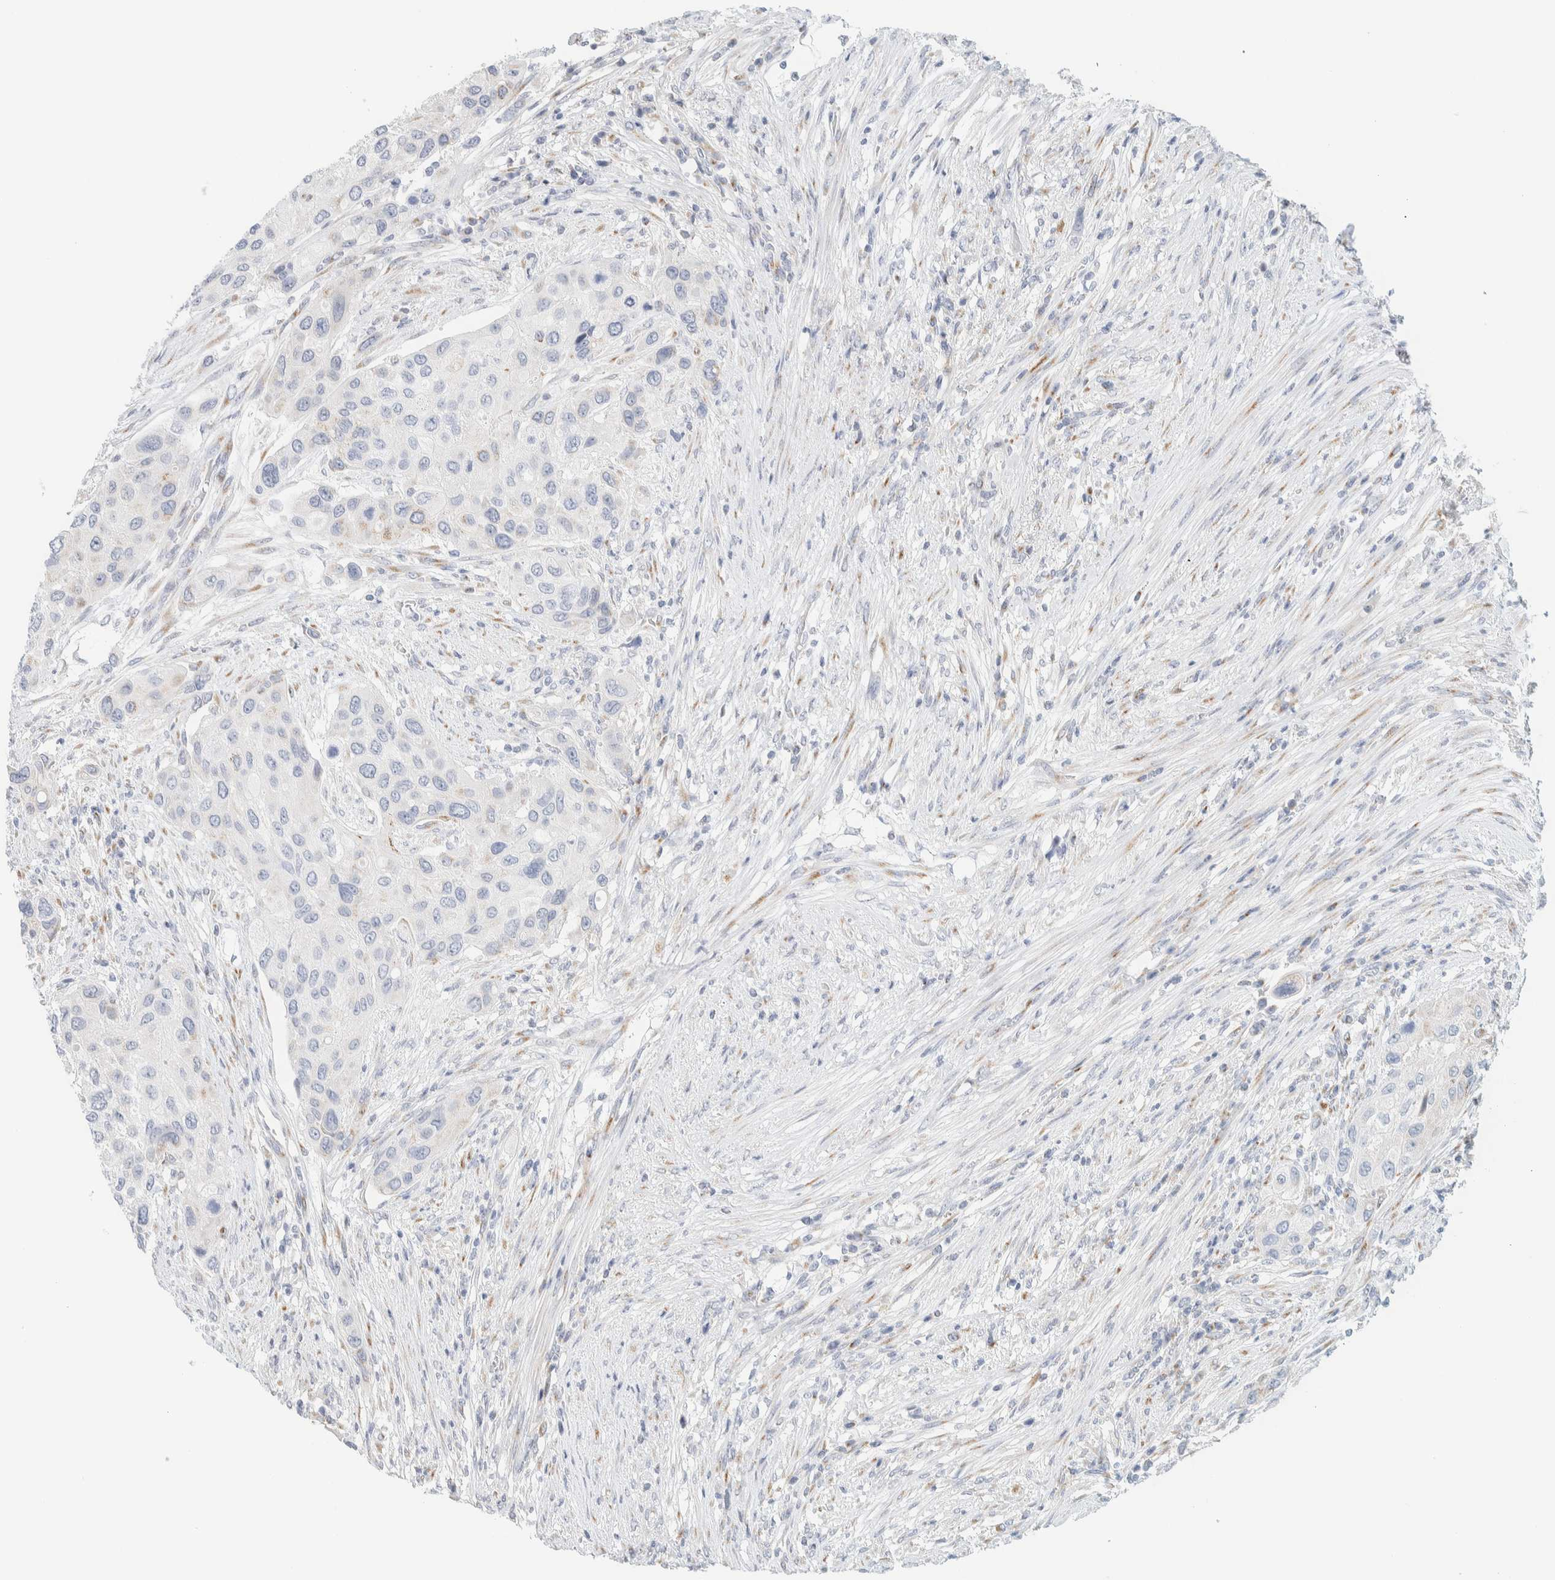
{"staining": {"intensity": "negative", "quantity": "none", "location": "none"}, "tissue": "urothelial cancer", "cell_type": "Tumor cells", "image_type": "cancer", "snomed": [{"axis": "morphology", "description": "Urothelial carcinoma, High grade"}, {"axis": "topography", "description": "Urinary bladder"}], "caption": "Immunohistochemistry (IHC) histopathology image of human high-grade urothelial carcinoma stained for a protein (brown), which exhibits no expression in tumor cells.", "gene": "SPNS3", "patient": {"sex": "female", "age": 56}}